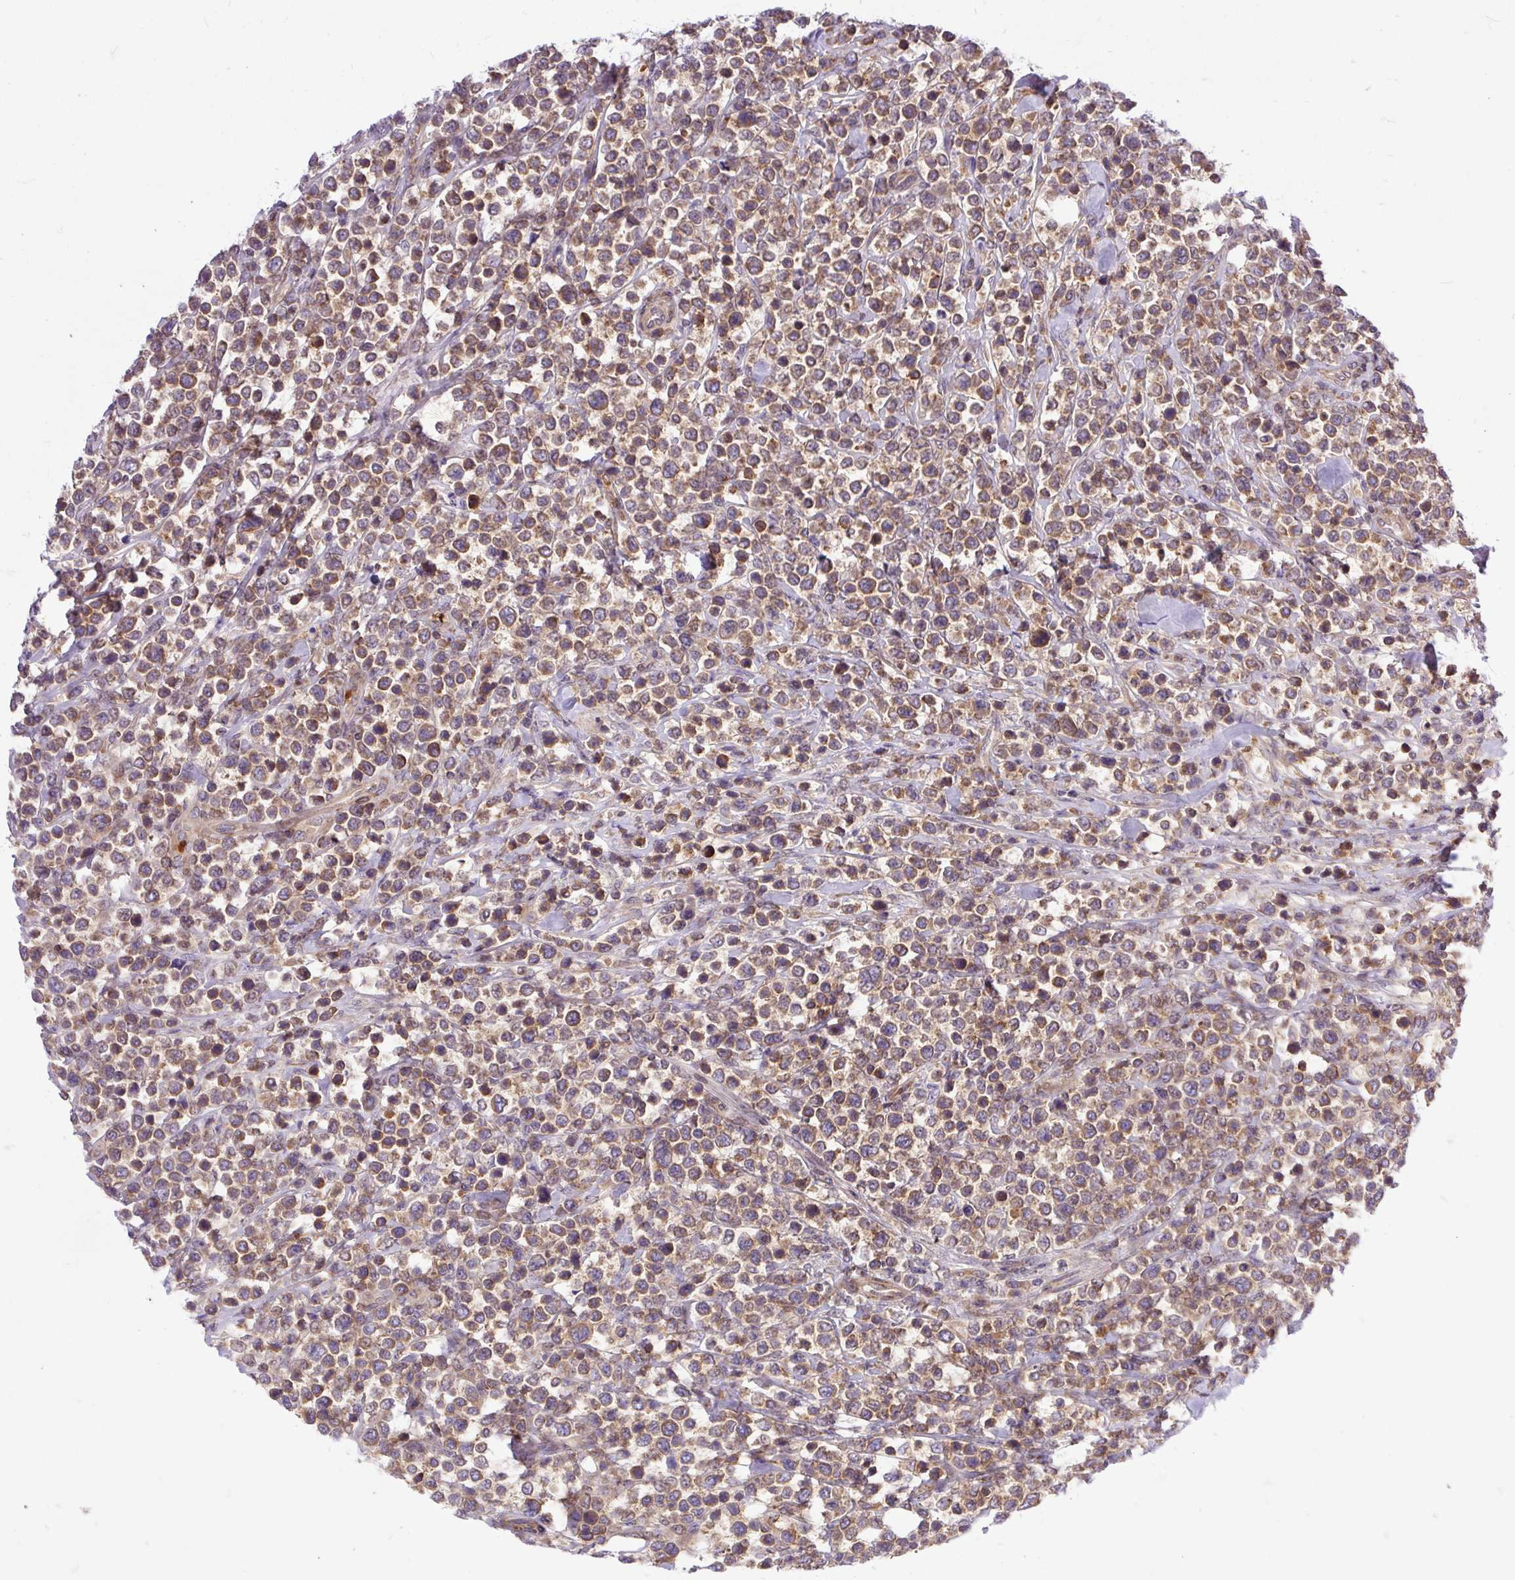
{"staining": {"intensity": "moderate", "quantity": ">75%", "location": "cytoplasmic/membranous"}, "tissue": "lymphoma", "cell_type": "Tumor cells", "image_type": "cancer", "snomed": [{"axis": "morphology", "description": "Malignant lymphoma, non-Hodgkin's type, Low grade"}, {"axis": "topography", "description": "Lymph node"}], "caption": "A micrograph of low-grade malignant lymphoma, non-Hodgkin's type stained for a protein shows moderate cytoplasmic/membranous brown staining in tumor cells. (DAB = brown stain, brightfield microscopy at high magnification).", "gene": "TRIM17", "patient": {"sex": "male", "age": 60}}